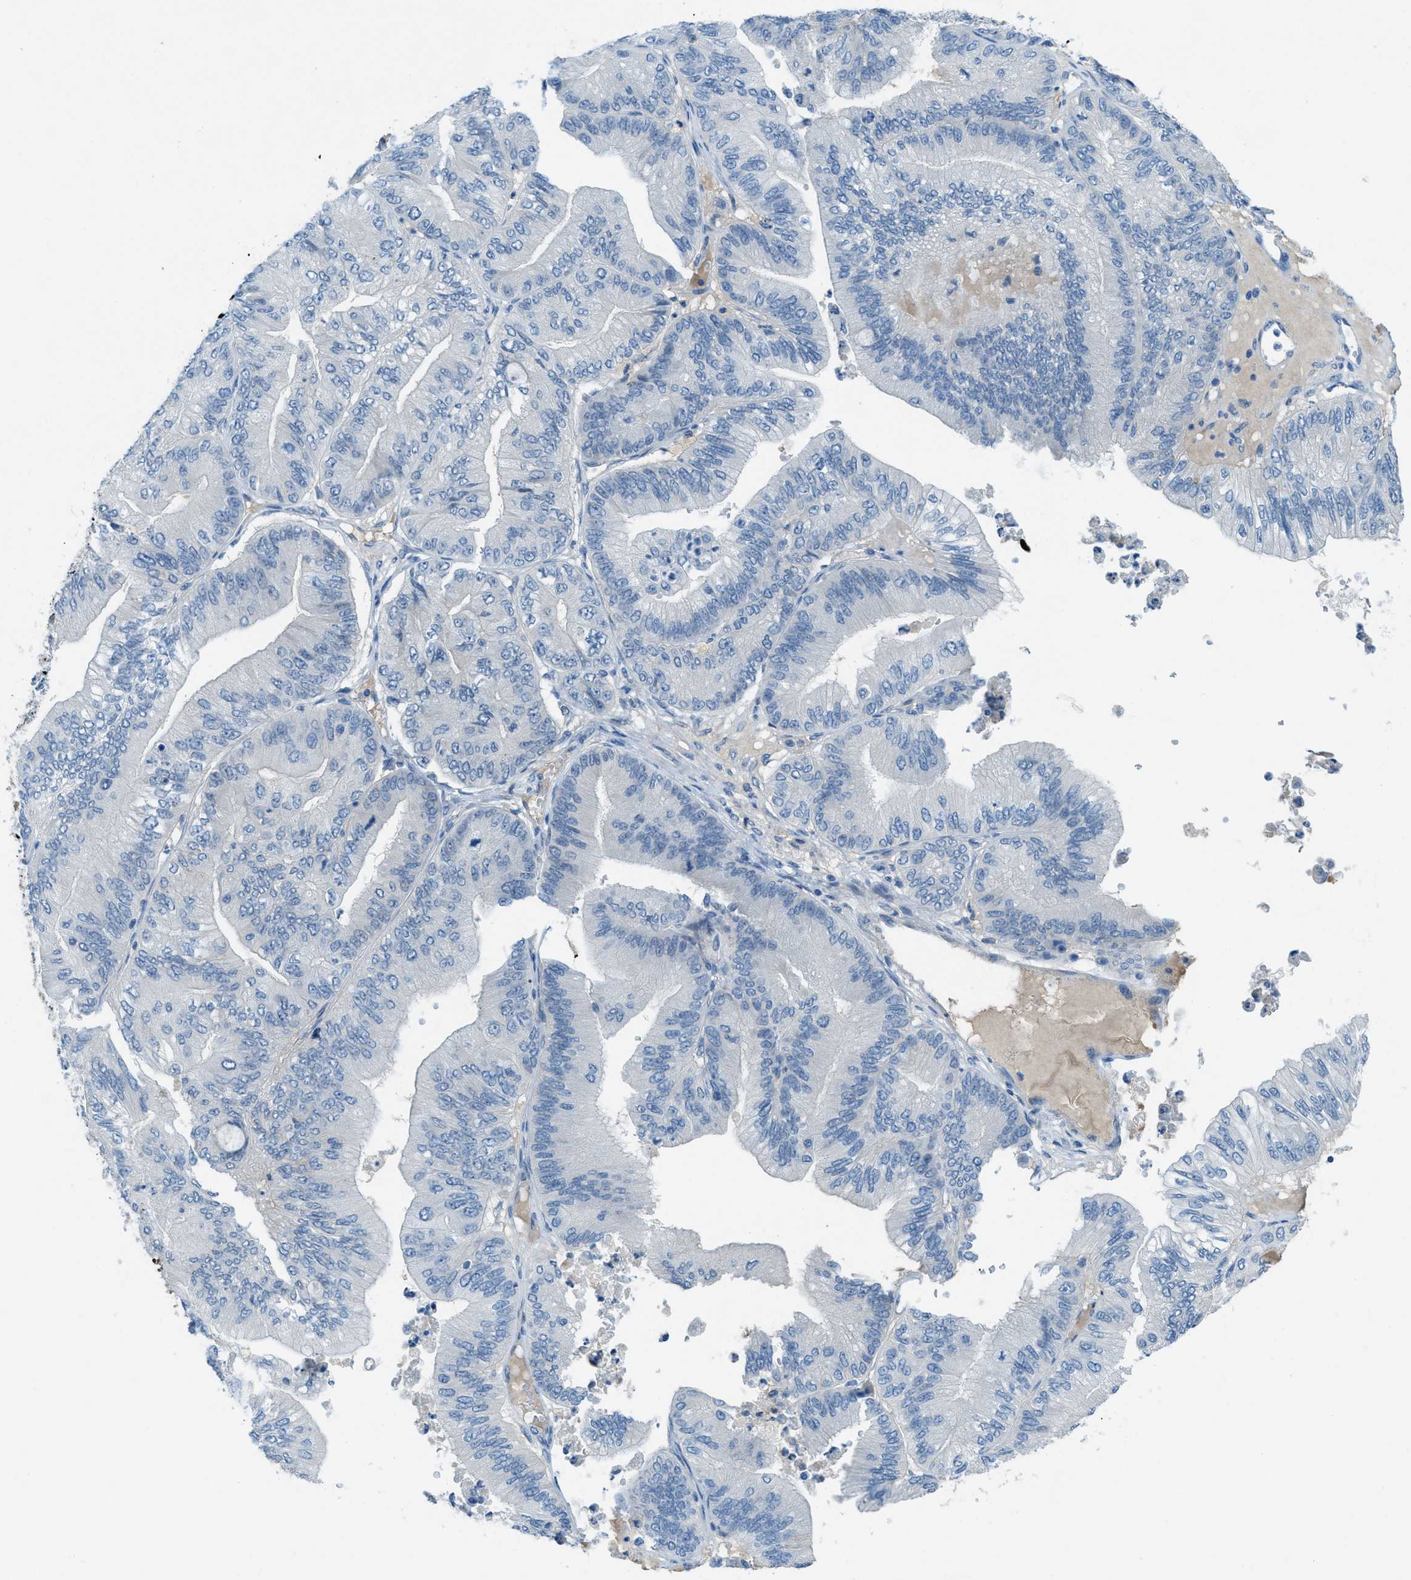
{"staining": {"intensity": "negative", "quantity": "none", "location": "none"}, "tissue": "ovarian cancer", "cell_type": "Tumor cells", "image_type": "cancer", "snomed": [{"axis": "morphology", "description": "Cystadenocarcinoma, mucinous, NOS"}, {"axis": "topography", "description": "Ovary"}], "caption": "Human ovarian mucinous cystadenocarcinoma stained for a protein using IHC exhibits no expression in tumor cells.", "gene": "KLHL8", "patient": {"sex": "female", "age": 61}}